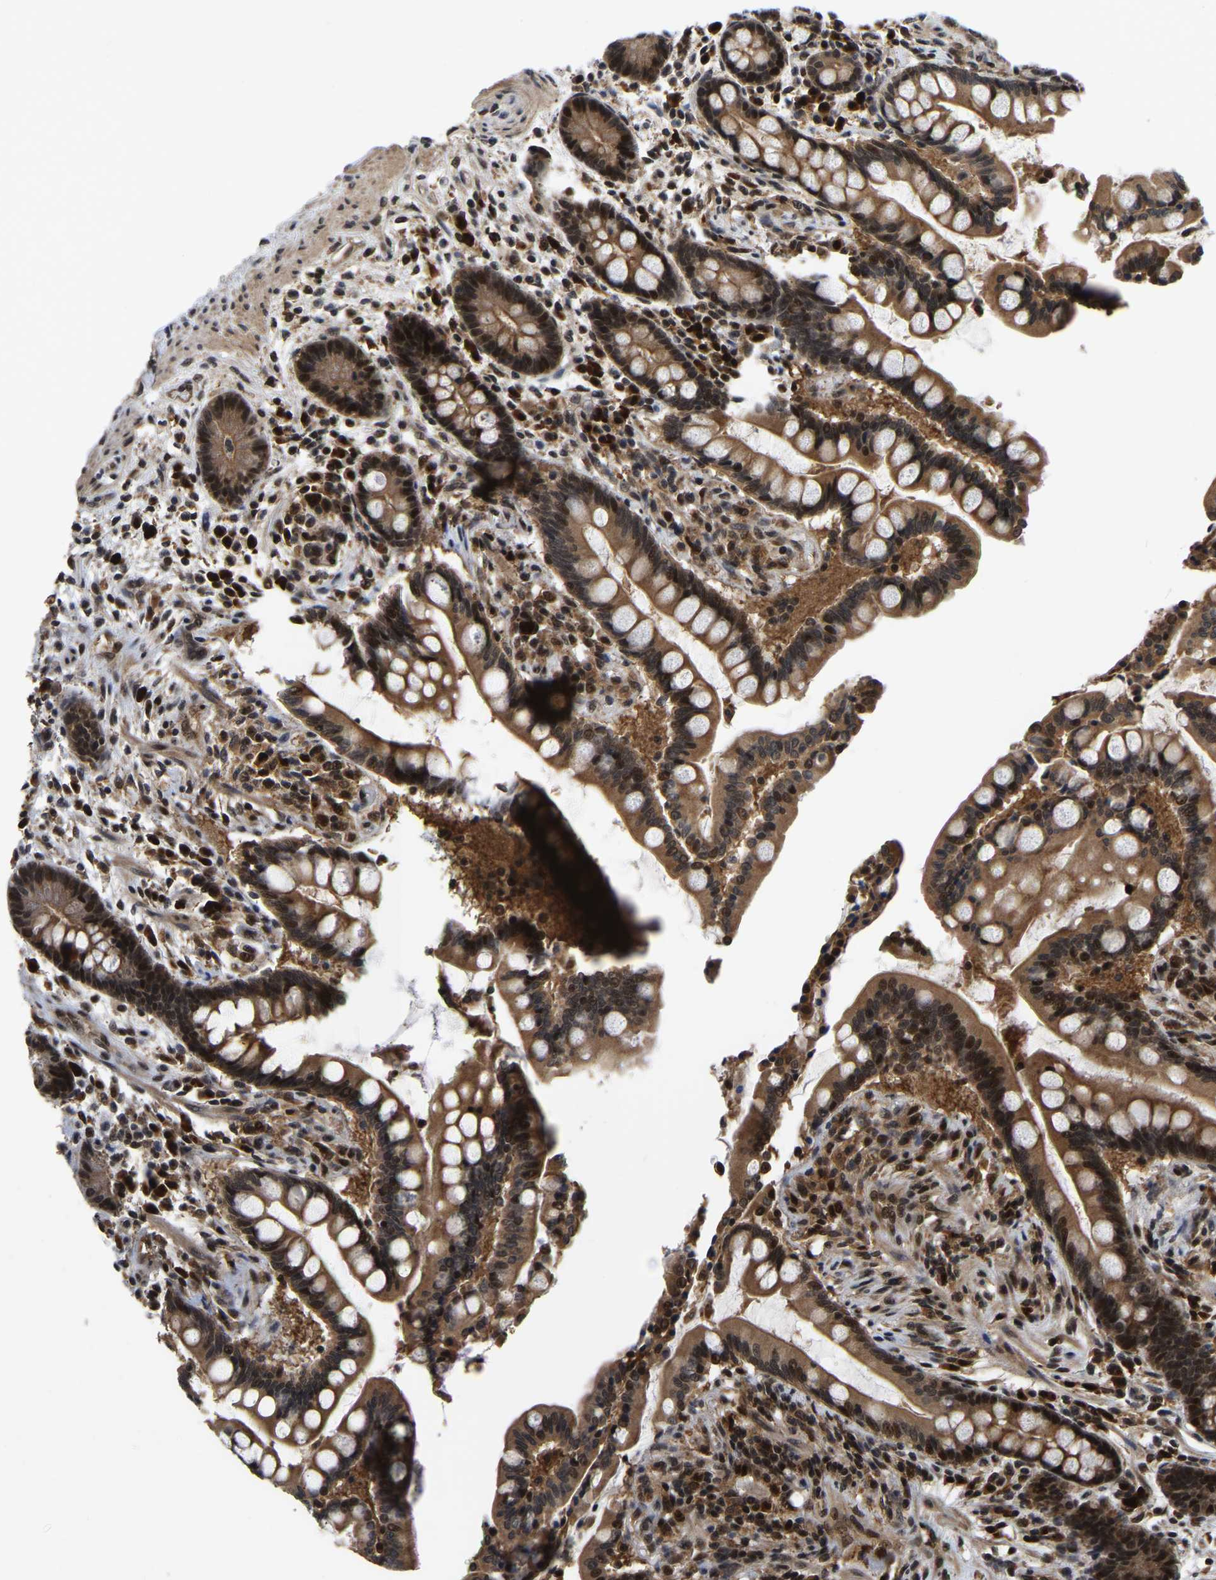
{"staining": {"intensity": "strong", "quantity": ">75%", "location": "cytoplasmic/membranous,nuclear"}, "tissue": "colon", "cell_type": "Endothelial cells", "image_type": "normal", "snomed": [{"axis": "morphology", "description": "Normal tissue, NOS"}, {"axis": "topography", "description": "Colon"}], "caption": "A high amount of strong cytoplasmic/membranous,nuclear staining is seen in approximately >75% of endothelial cells in benign colon. Immunohistochemistry stains the protein in brown and the nuclei are stained blue.", "gene": "CIAO1", "patient": {"sex": "male", "age": 73}}